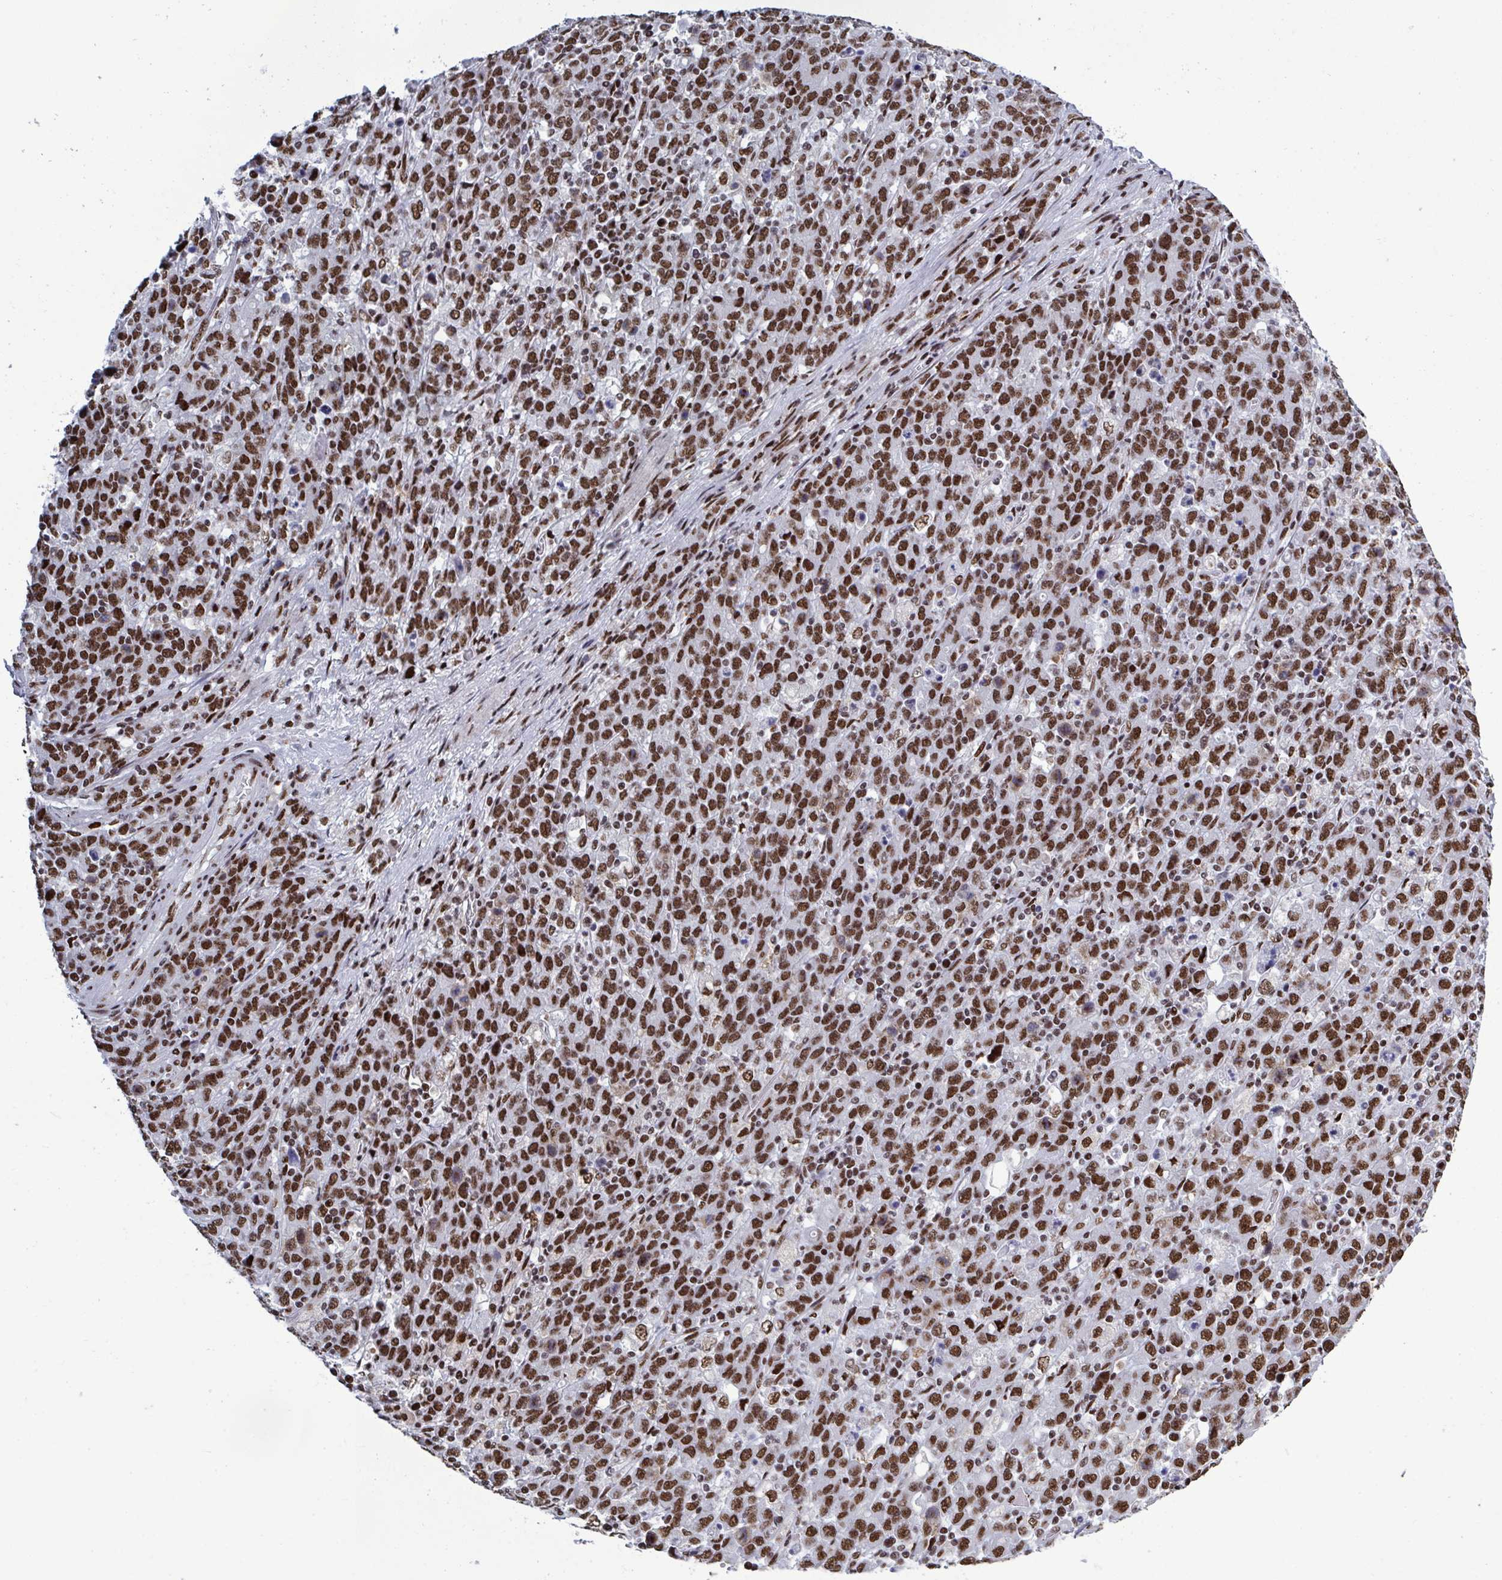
{"staining": {"intensity": "strong", "quantity": ">75%", "location": "nuclear"}, "tissue": "stomach cancer", "cell_type": "Tumor cells", "image_type": "cancer", "snomed": [{"axis": "morphology", "description": "Adenocarcinoma, NOS"}, {"axis": "topography", "description": "Stomach, upper"}], "caption": "A histopathology image showing strong nuclear staining in approximately >75% of tumor cells in stomach cancer, as visualized by brown immunohistochemical staining.", "gene": "ZNF607", "patient": {"sex": "male", "age": 69}}